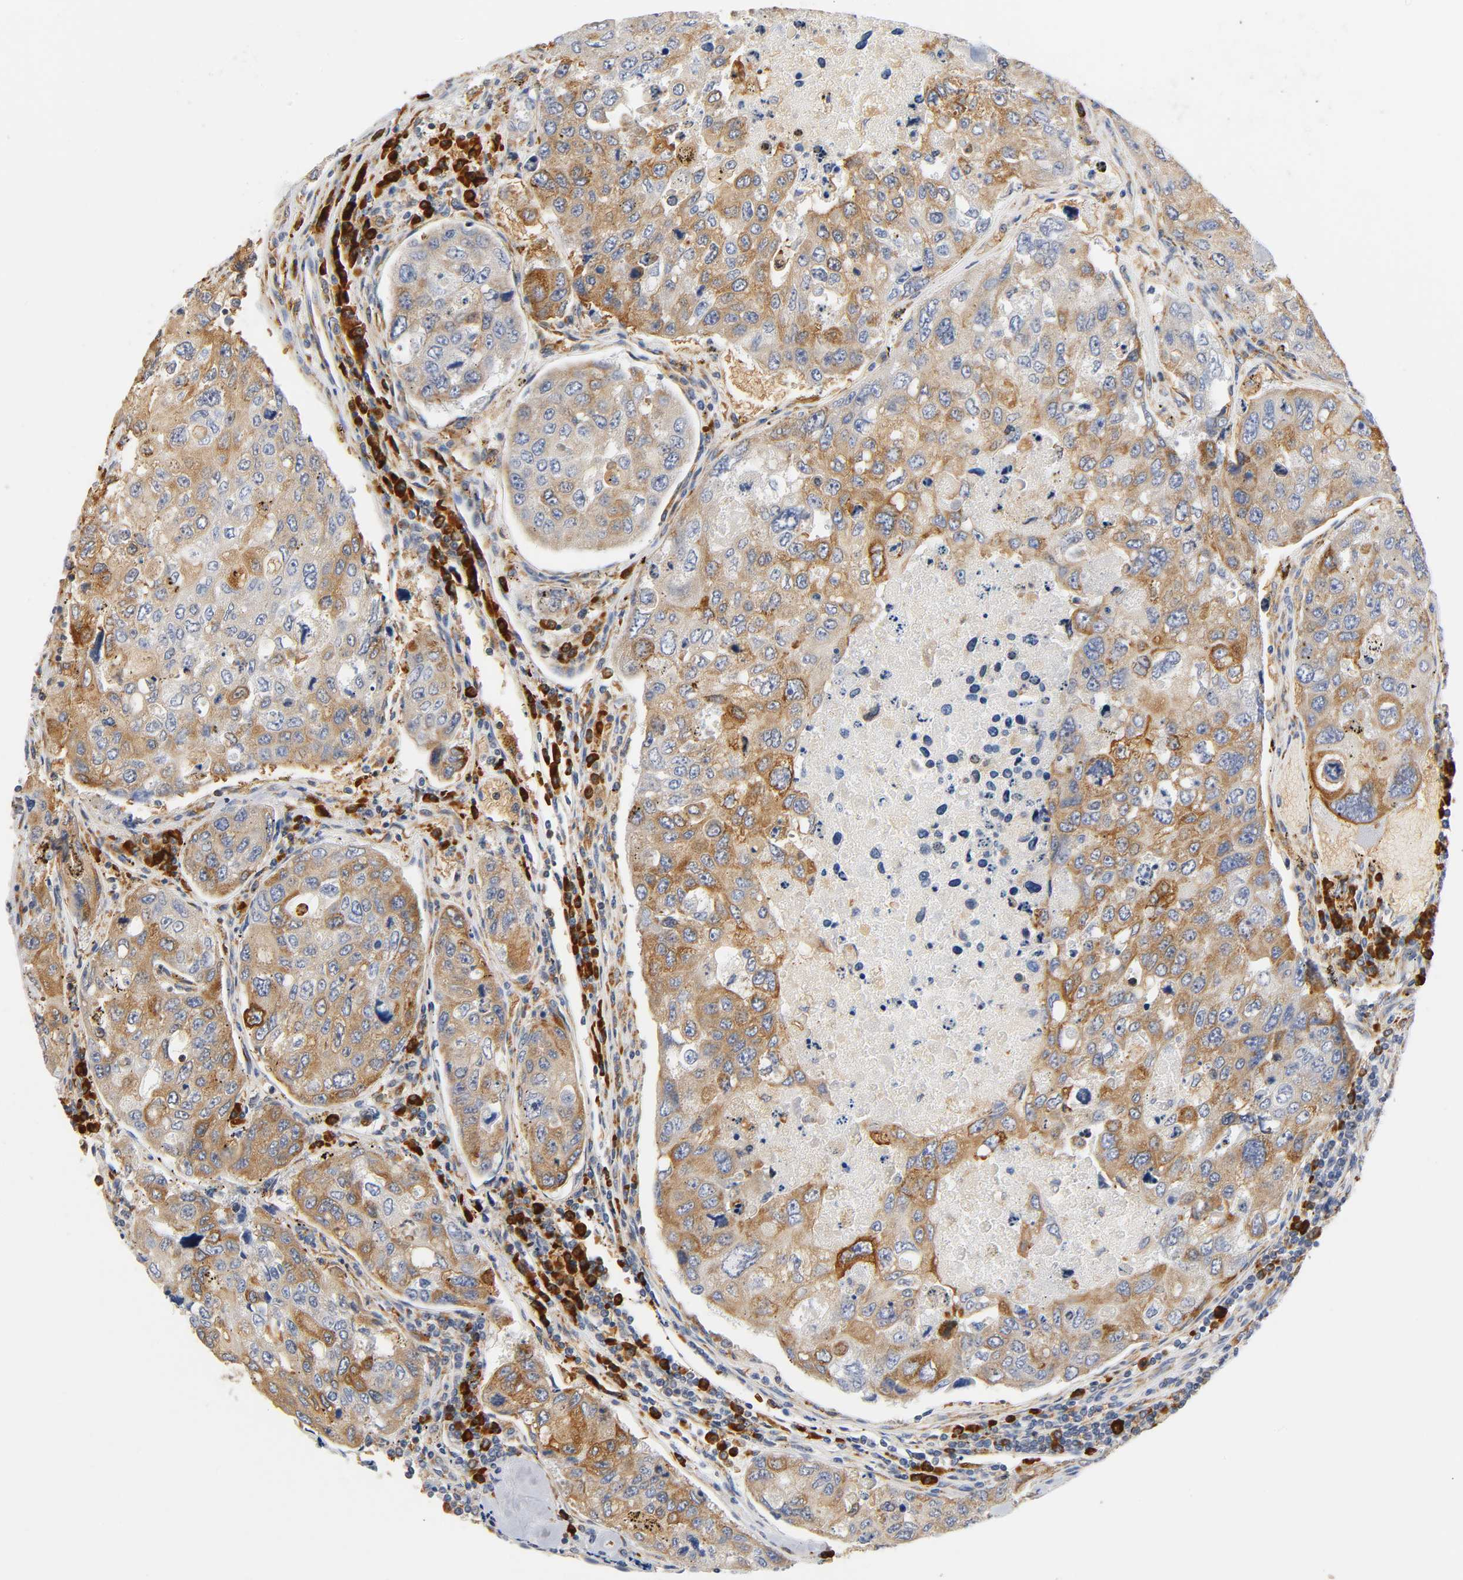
{"staining": {"intensity": "moderate", "quantity": ">75%", "location": "cytoplasmic/membranous"}, "tissue": "urothelial cancer", "cell_type": "Tumor cells", "image_type": "cancer", "snomed": [{"axis": "morphology", "description": "Urothelial carcinoma, High grade"}, {"axis": "topography", "description": "Lymph node"}, {"axis": "topography", "description": "Urinary bladder"}], "caption": "Human urothelial carcinoma (high-grade) stained with a brown dye shows moderate cytoplasmic/membranous positive staining in about >75% of tumor cells.", "gene": "UCKL1", "patient": {"sex": "male", "age": 51}}